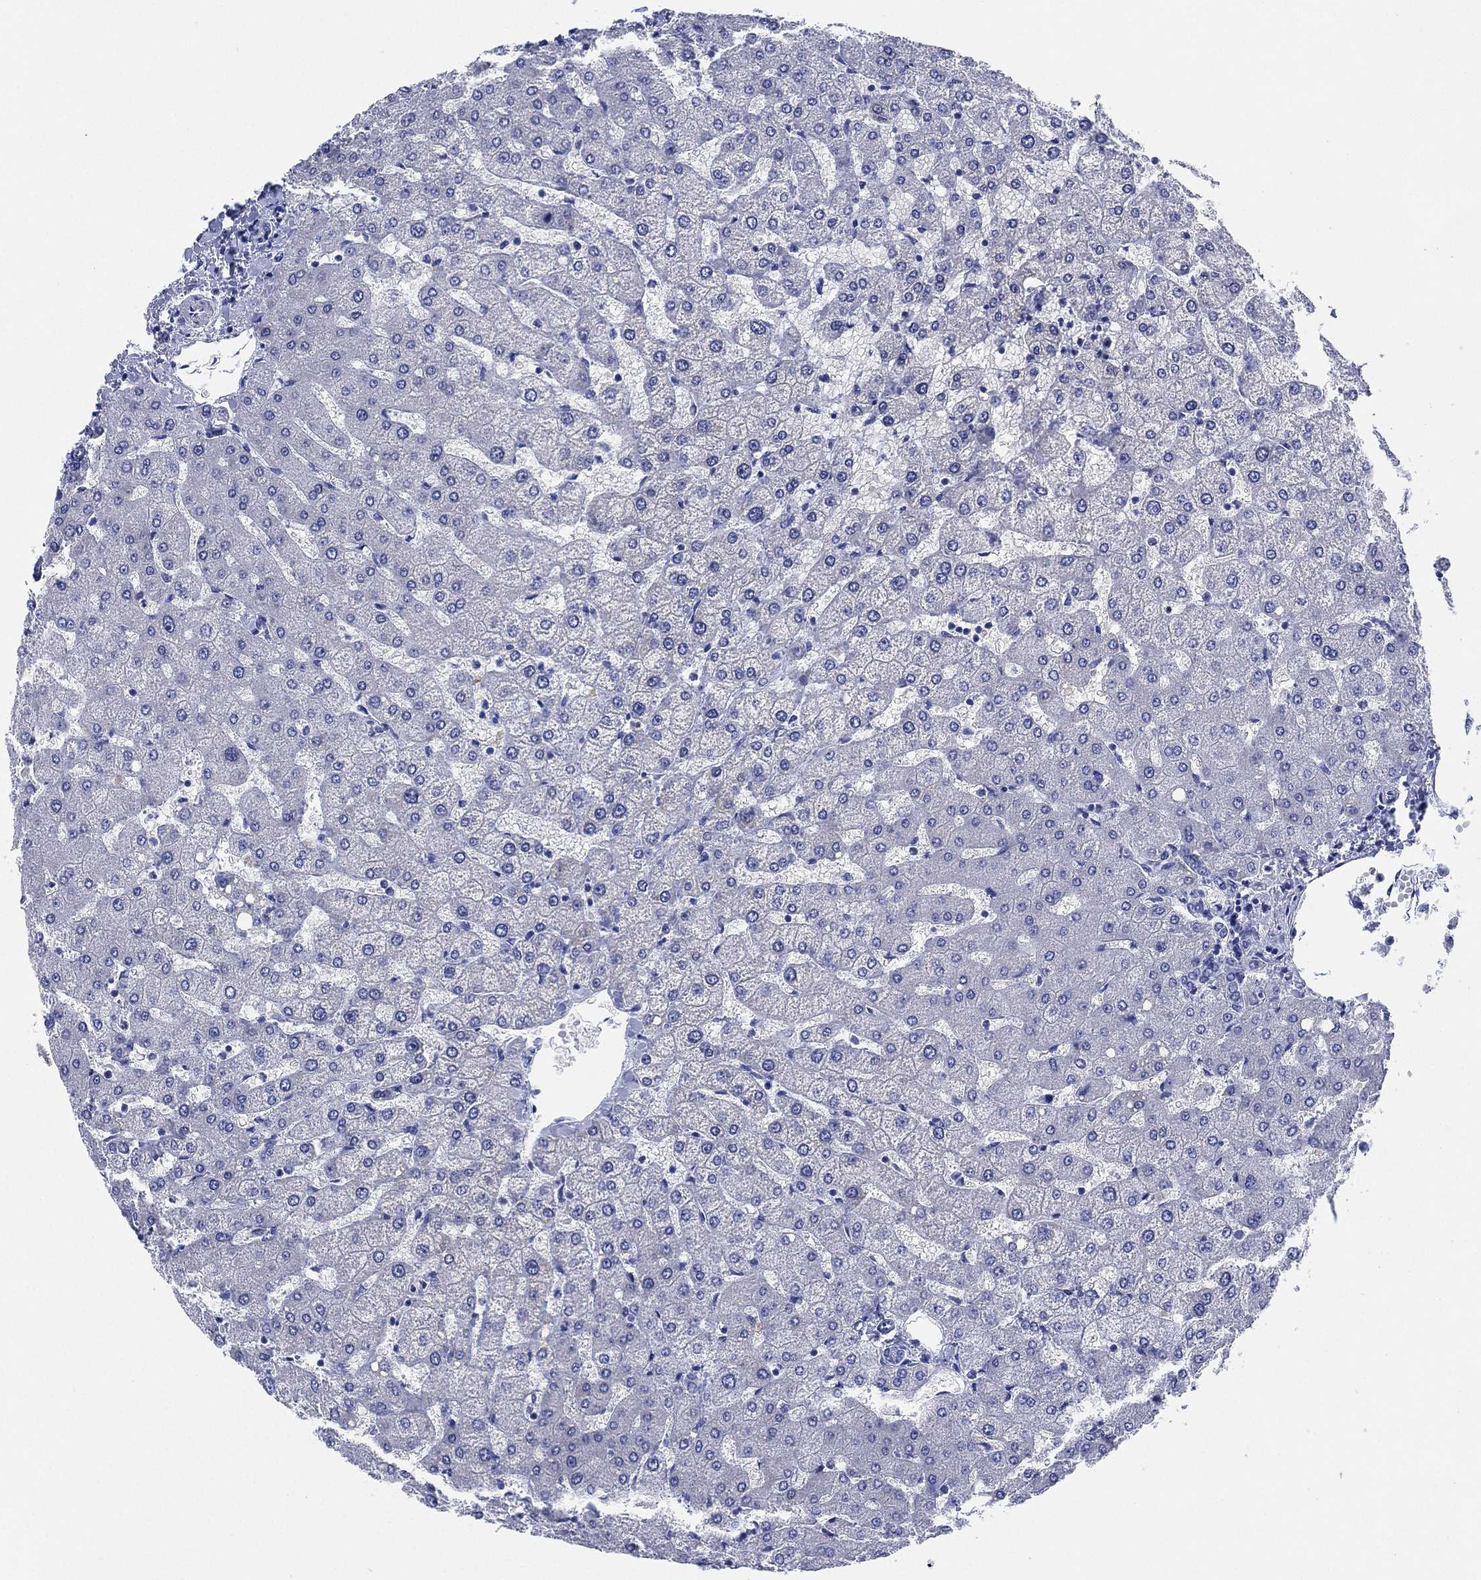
{"staining": {"intensity": "negative", "quantity": "none", "location": "none"}, "tissue": "liver", "cell_type": "Cholangiocytes", "image_type": "normal", "snomed": [{"axis": "morphology", "description": "Normal tissue, NOS"}, {"axis": "topography", "description": "Liver"}], "caption": "Immunohistochemistry (IHC) histopathology image of normal liver: liver stained with DAB exhibits no significant protein expression in cholangiocytes. (Immunohistochemistry (IHC), brightfield microscopy, high magnification).", "gene": "SLC9C2", "patient": {"sex": "female", "age": 54}}